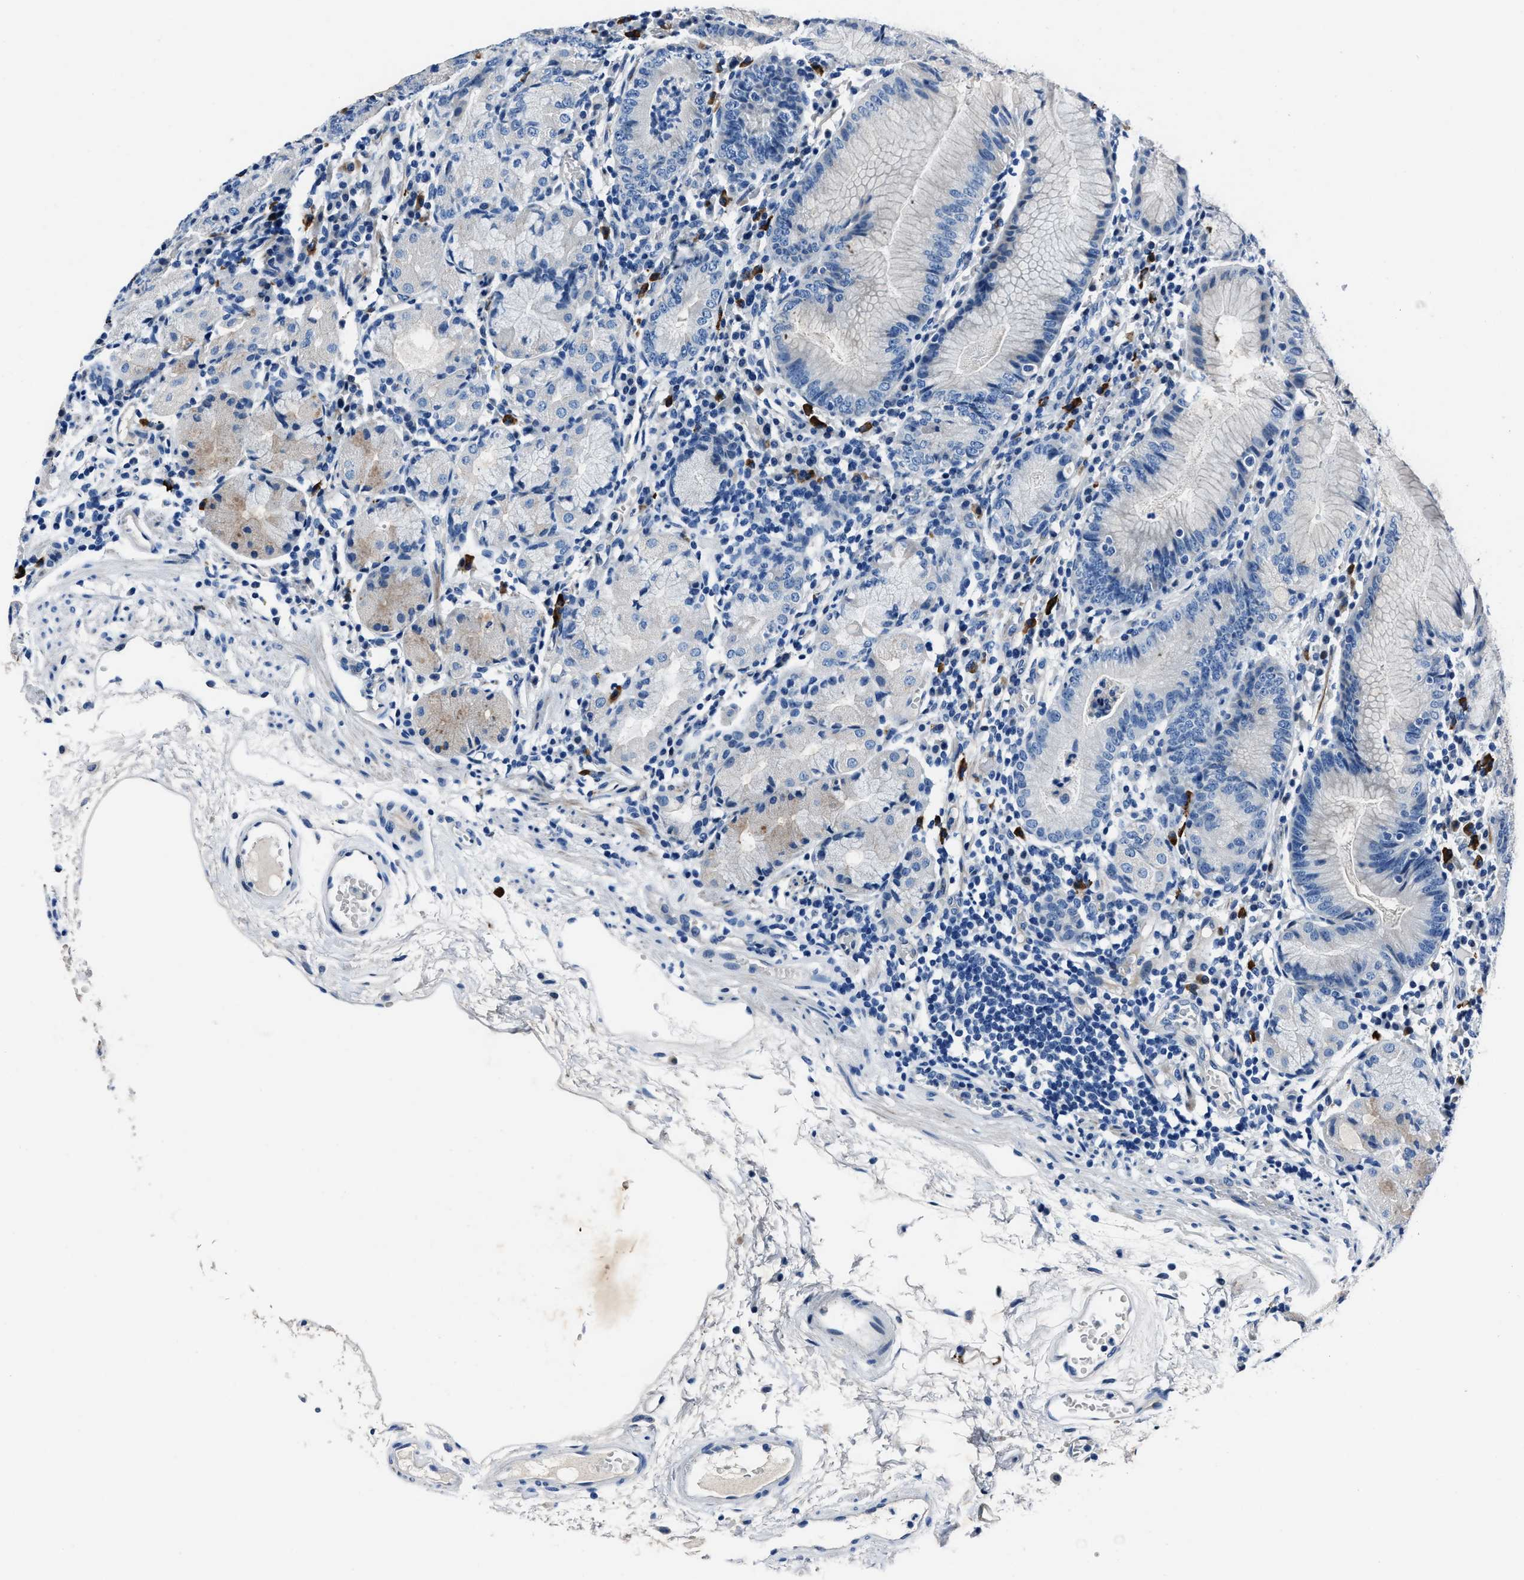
{"staining": {"intensity": "weak", "quantity": "25%-75%", "location": "cytoplasmic/membranous"}, "tissue": "stomach", "cell_type": "Glandular cells", "image_type": "normal", "snomed": [{"axis": "morphology", "description": "Normal tissue, NOS"}, {"axis": "topography", "description": "Stomach"}, {"axis": "topography", "description": "Stomach, lower"}], "caption": "Immunohistochemistry of unremarkable human stomach demonstrates low levels of weak cytoplasmic/membranous positivity in approximately 25%-75% of glandular cells.", "gene": "NACAD", "patient": {"sex": "female", "age": 75}}